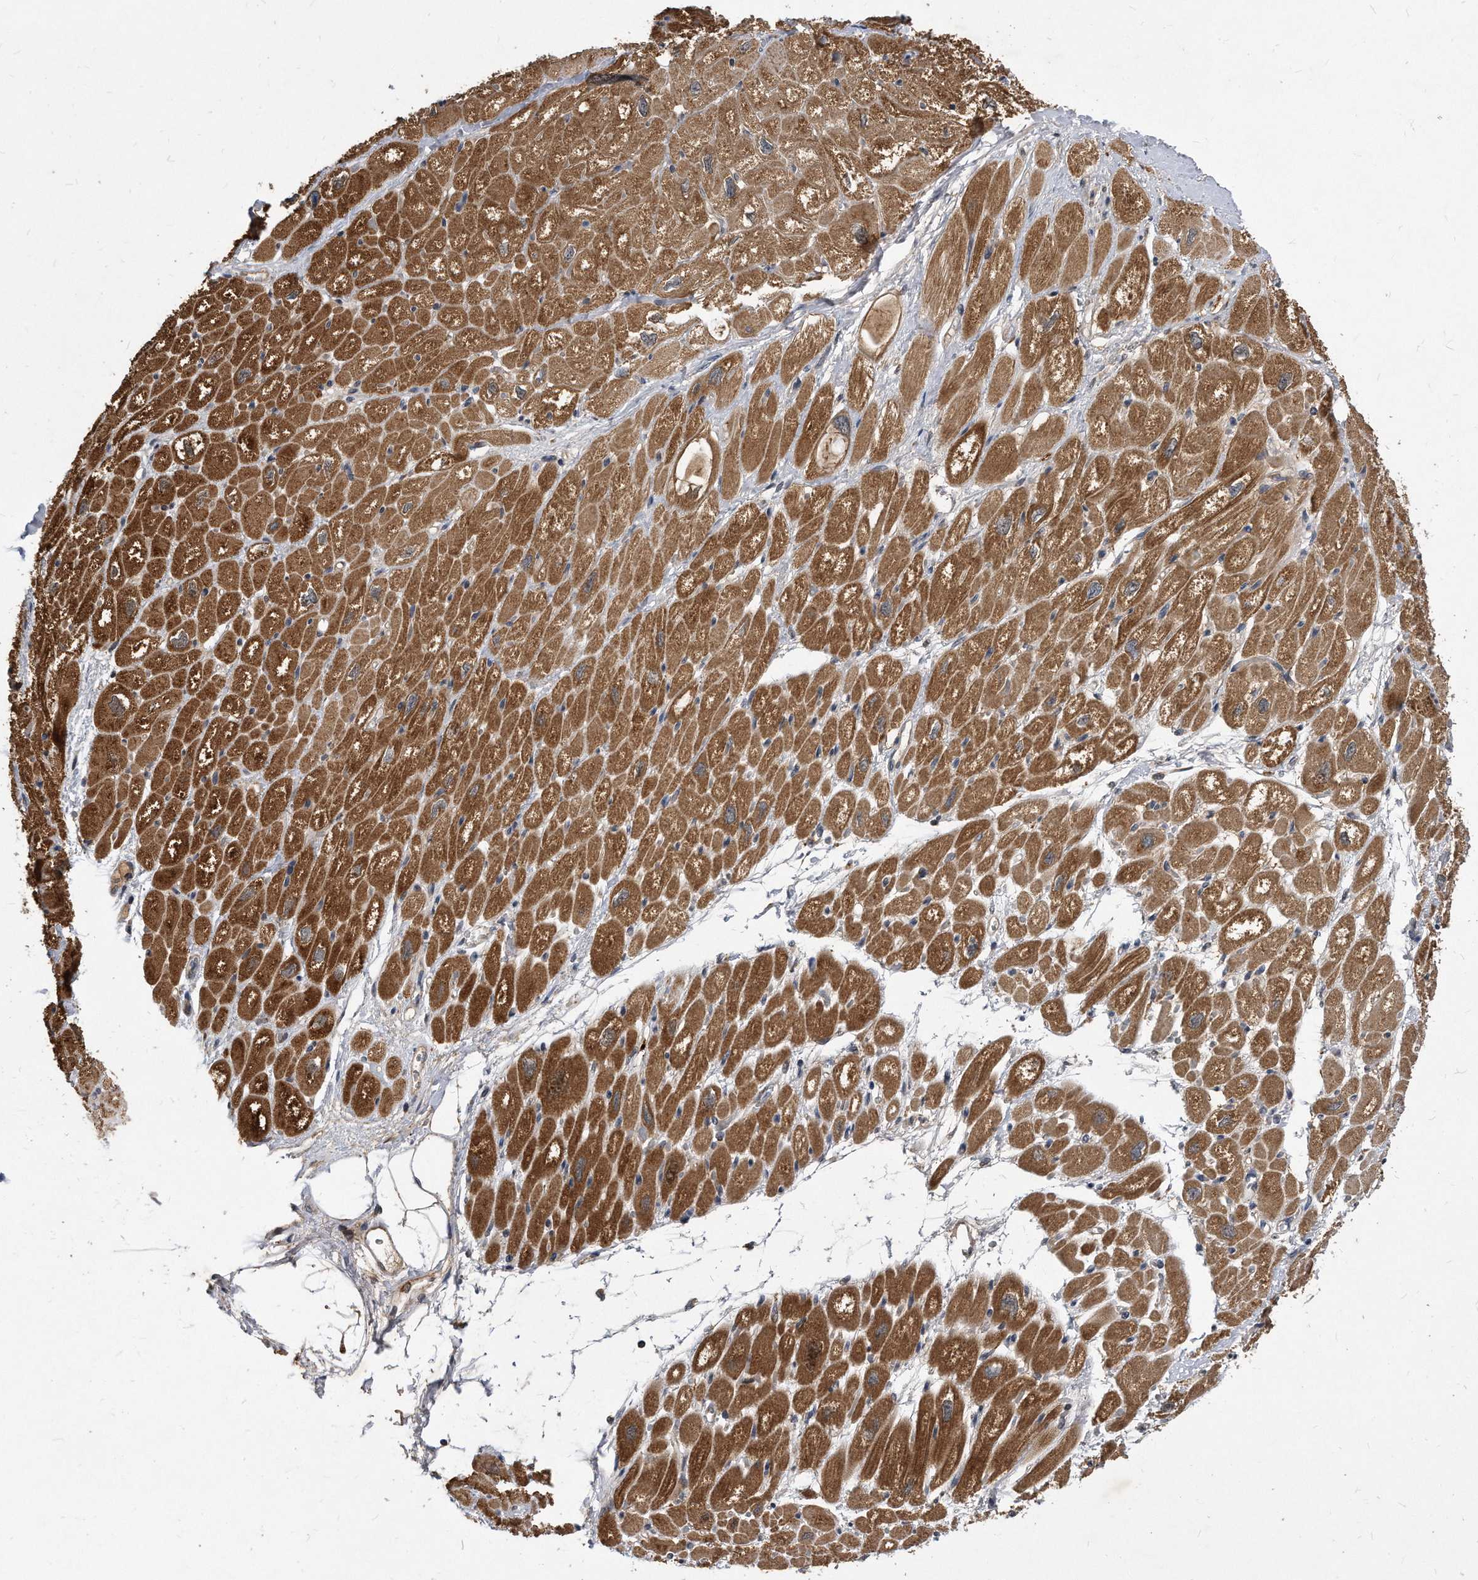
{"staining": {"intensity": "strong", "quantity": ">75%", "location": "cytoplasmic/membranous"}, "tissue": "heart muscle", "cell_type": "Cardiomyocytes", "image_type": "normal", "snomed": [{"axis": "morphology", "description": "Normal tissue, NOS"}, {"axis": "topography", "description": "Heart"}], "caption": "Strong cytoplasmic/membranous staining for a protein is identified in approximately >75% of cardiomyocytes of benign heart muscle using immunohistochemistry (IHC).", "gene": "SOBP", "patient": {"sex": "male", "age": 50}}